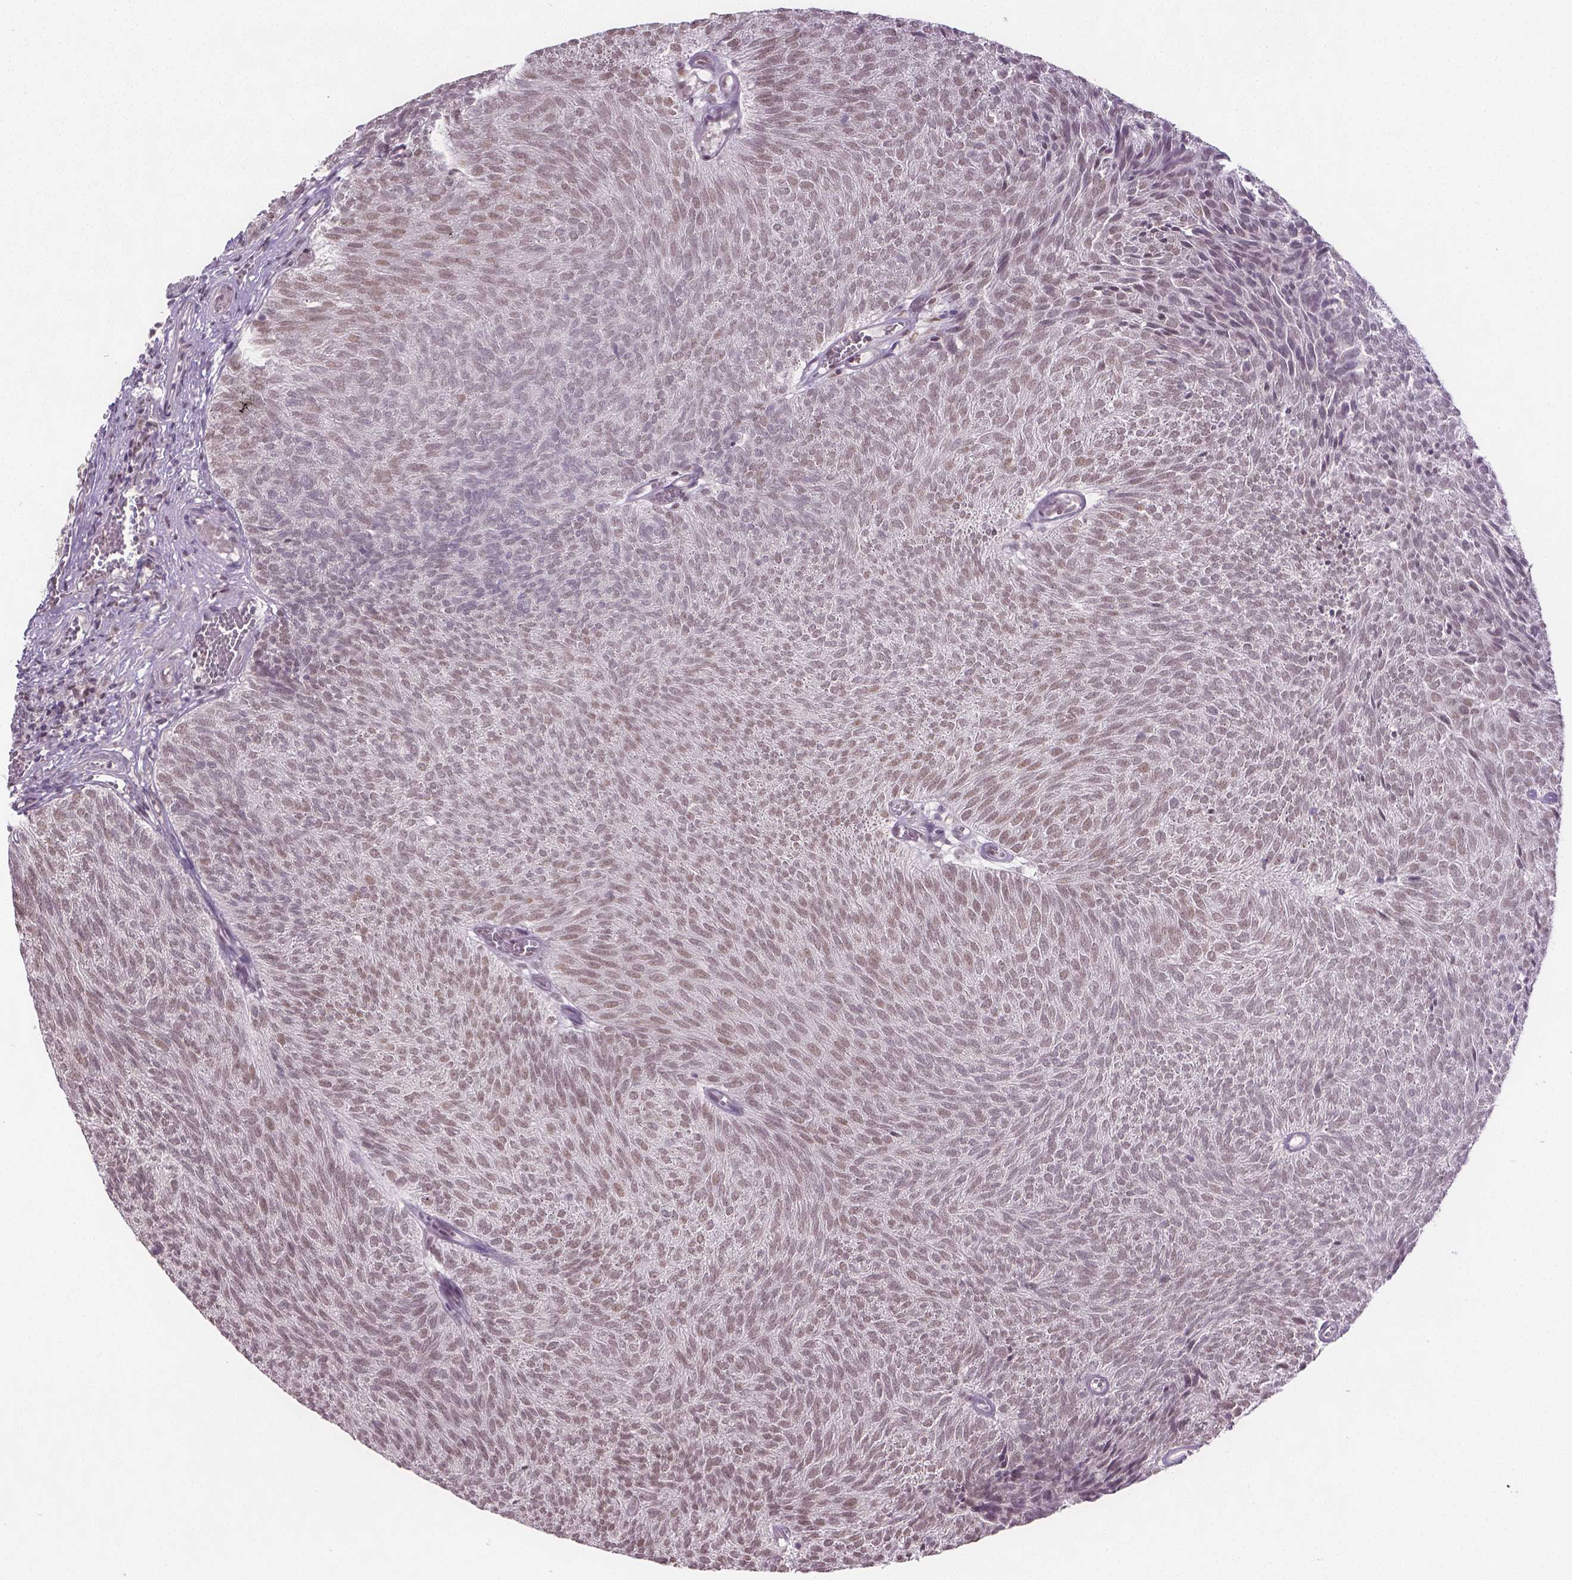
{"staining": {"intensity": "weak", "quantity": "25%-75%", "location": "nuclear"}, "tissue": "urothelial cancer", "cell_type": "Tumor cells", "image_type": "cancer", "snomed": [{"axis": "morphology", "description": "Urothelial carcinoma, Low grade"}, {"axis": "topography", "description": "Urinary bladder"}], "caption": "A histopathology image showing weak nuclear staining in approximately 25%-75% of tumor cells in urothelial cancer, as visualized by brown immunohistochemical staining.", "gene": "FANCE", "patient": {"sex": "male", "age": 77}}